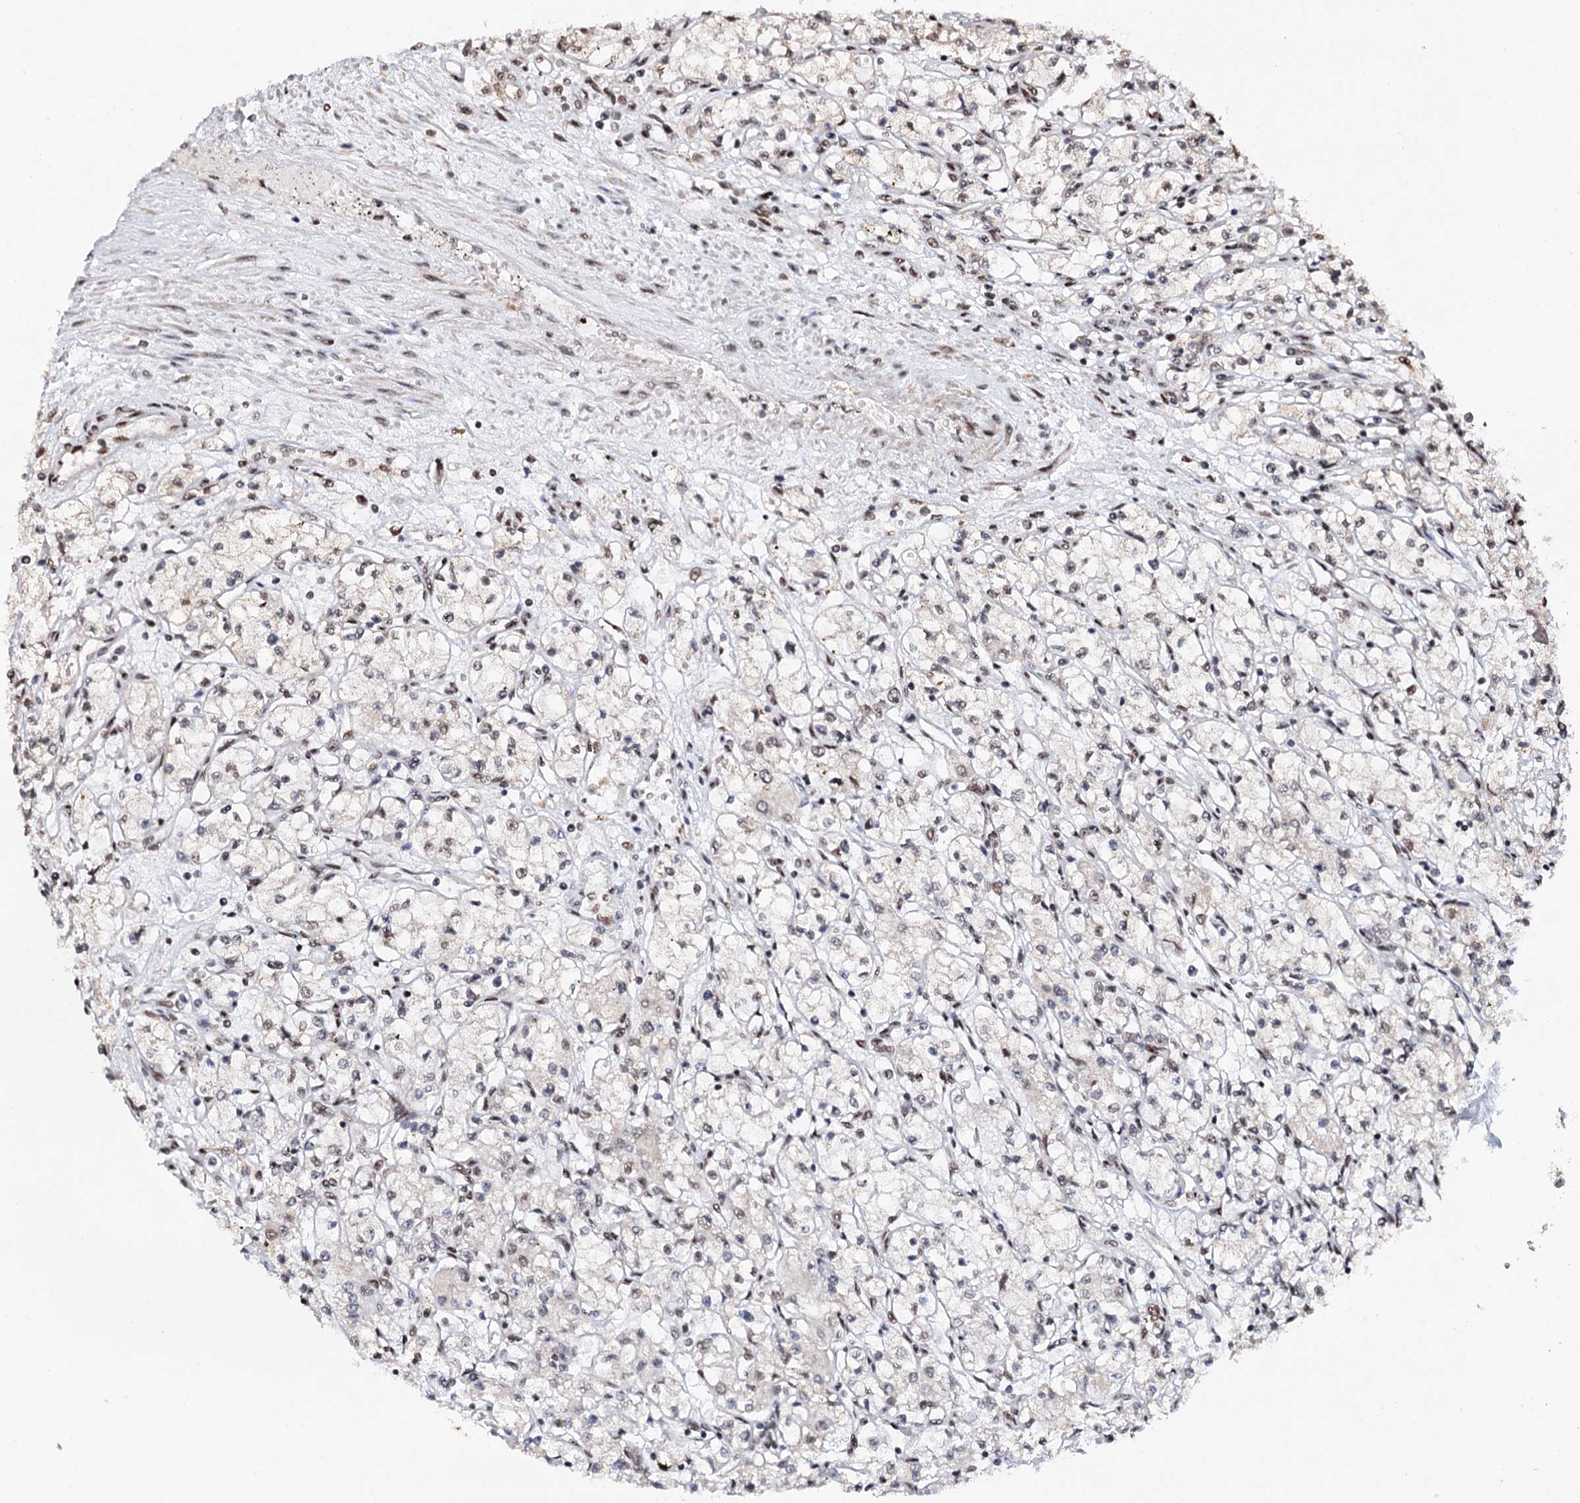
{"staining": {"intensity": "weak", "quantity": "<25%", "location": "nuclear"}, "tissue": "renal cancer", "cell_type": "Tumor cells", "image_type": "cancer", "snomed": [{"axis": "morphology", "description": "Adenocarcinoma, NOS"}, {"axis": "topography", "description": "Kidney"}], "caption": "This is an IHC micrograph of human renal cancer (adenocarcinoma). There is no expression in tumor cells.", "gene": "MATR3", "patient": {"sex": "male", "age": 59}}